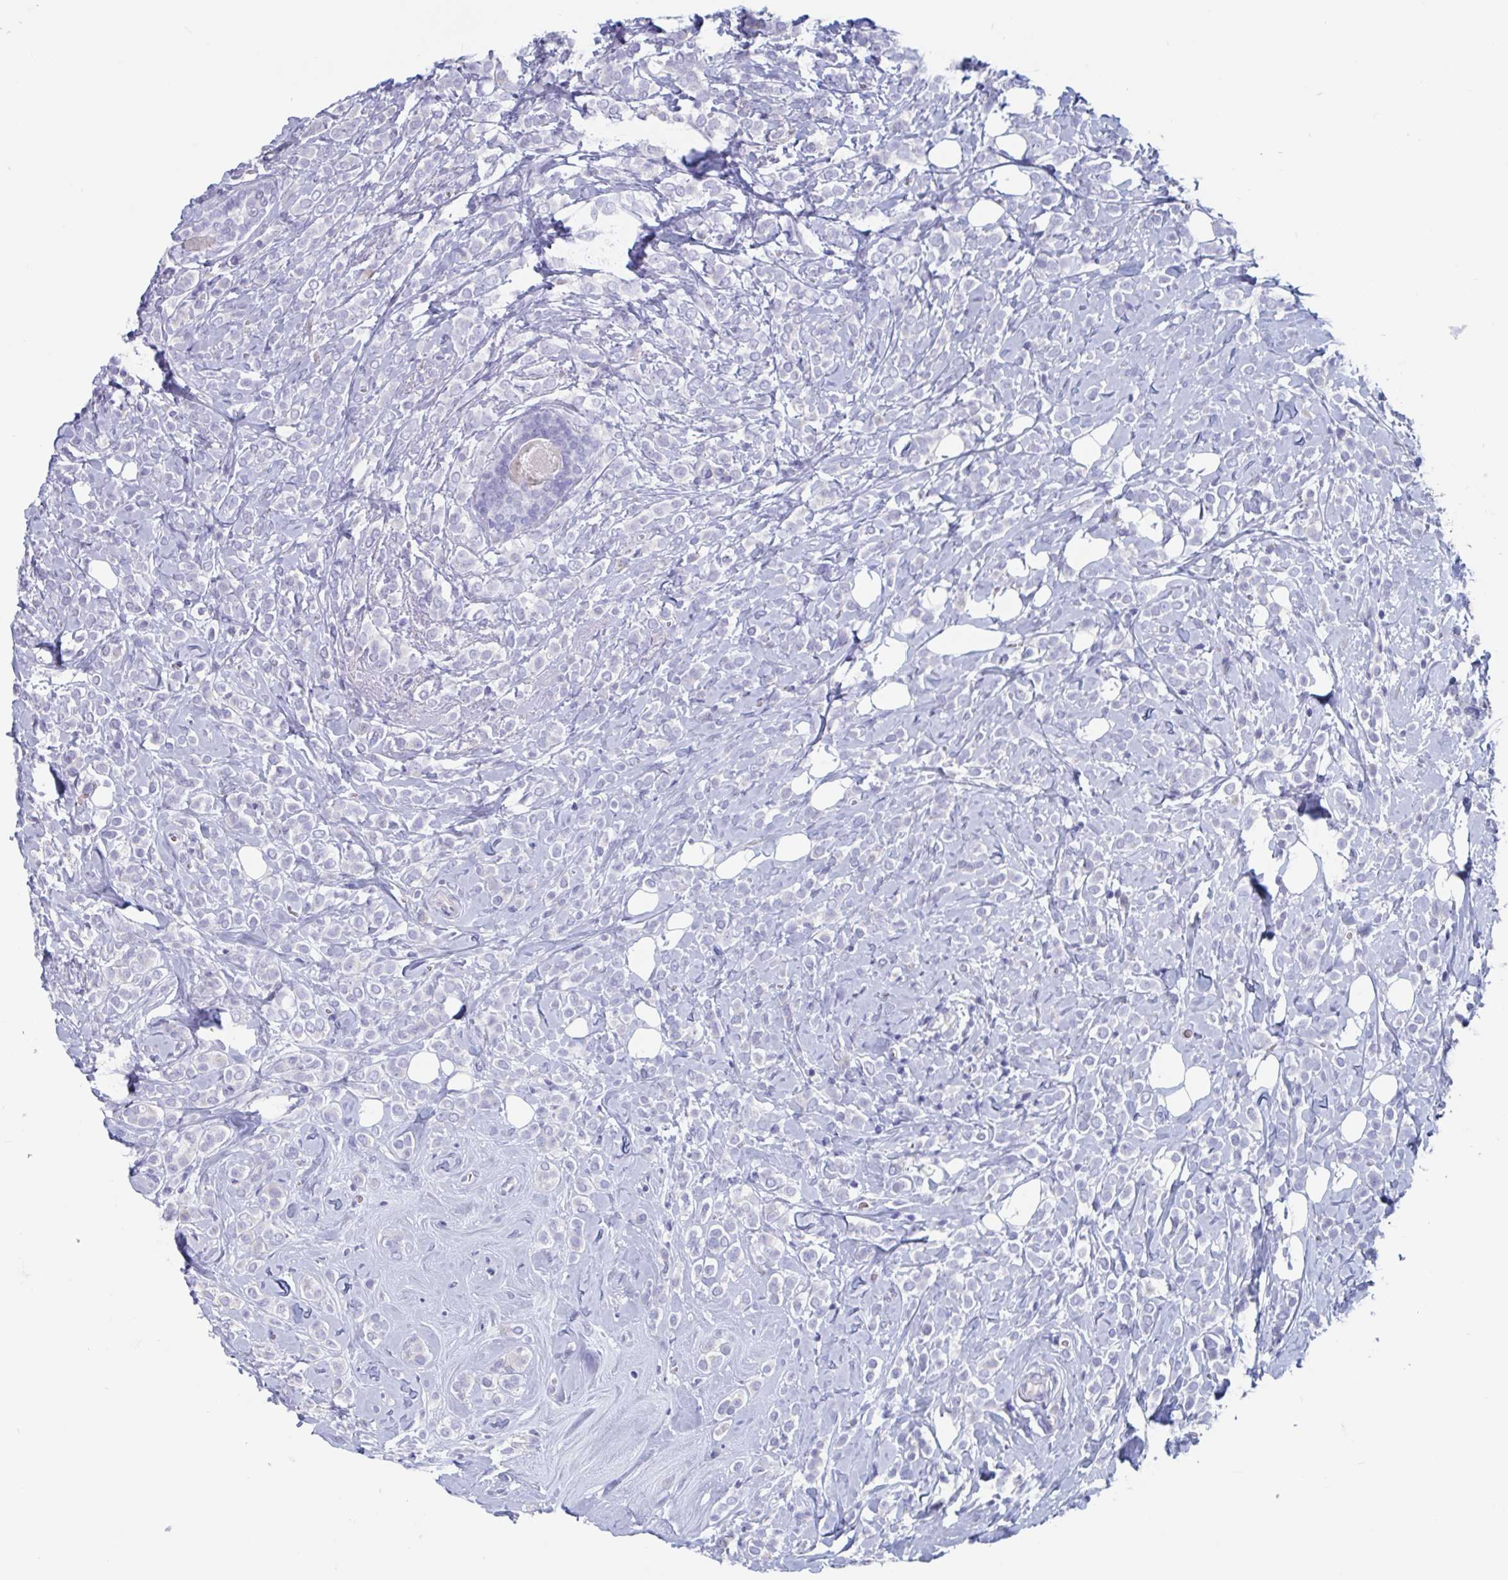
{"staining": {"intensity": "negative", "quantity": "none", "location": "none"}, "tissue": "breast cancer", "cell_type": "Tumor cells", "image_type": "cancer", "snomed": [{"axis": "morphology", "description": "Lobular carcinoma"}, {"axis": "topography", "description": "Breast"}], "caption": "This is an immunohistochemistry (IHC) photomicrograph of lobular carcinoma (breast). There is no expression in tumor cells.", "gene": "DPEP3", "patient": {"sex": "female", "age": 49}}